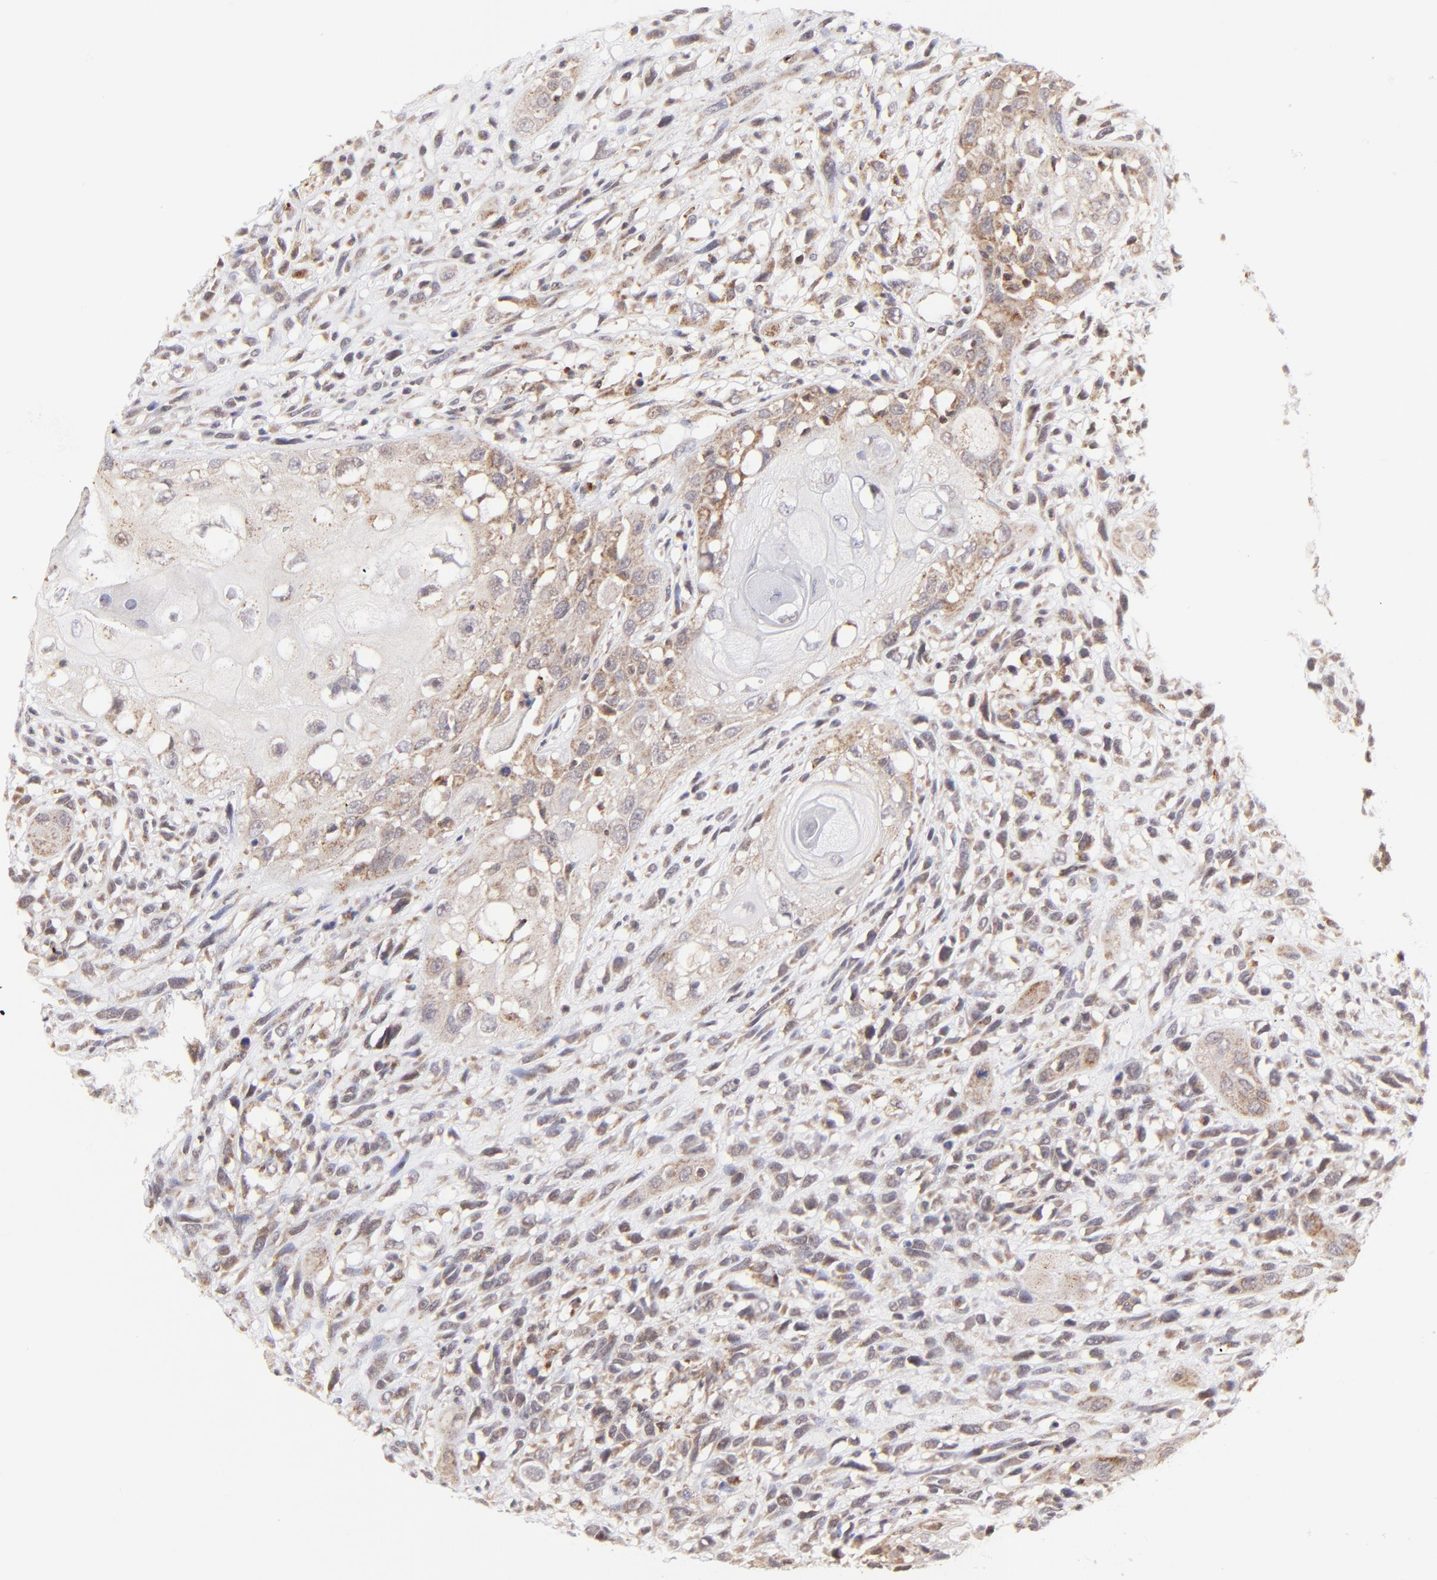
{"staining": {"intensity": "weak", "quantity": "25%-75%", "location": "cytoplasmic/membranous"}, "tissue": "head and neck cancer", "cell_type": "Tumor cells", "image_type": "cancer", "snomed": [{"axis": "morphology", "description": "Necrosis, NOS"}, {"axis": "morphology", "description": "Neoplasm, malignant, NOS"}, {"axis": "topography", "description": "Salivary gland"}, {"axis": "topography", "description": "Head-Neck"}], "caption": "Head and neck neoplasm (malignant) tissue shows weak cytoplasmic/membranous positivity in approximately 25%-75% of tumor cells, visualized by immunohistochemistry.", "gene": "MAP2K7", "patient": {"sex": "male", "age": 43}}